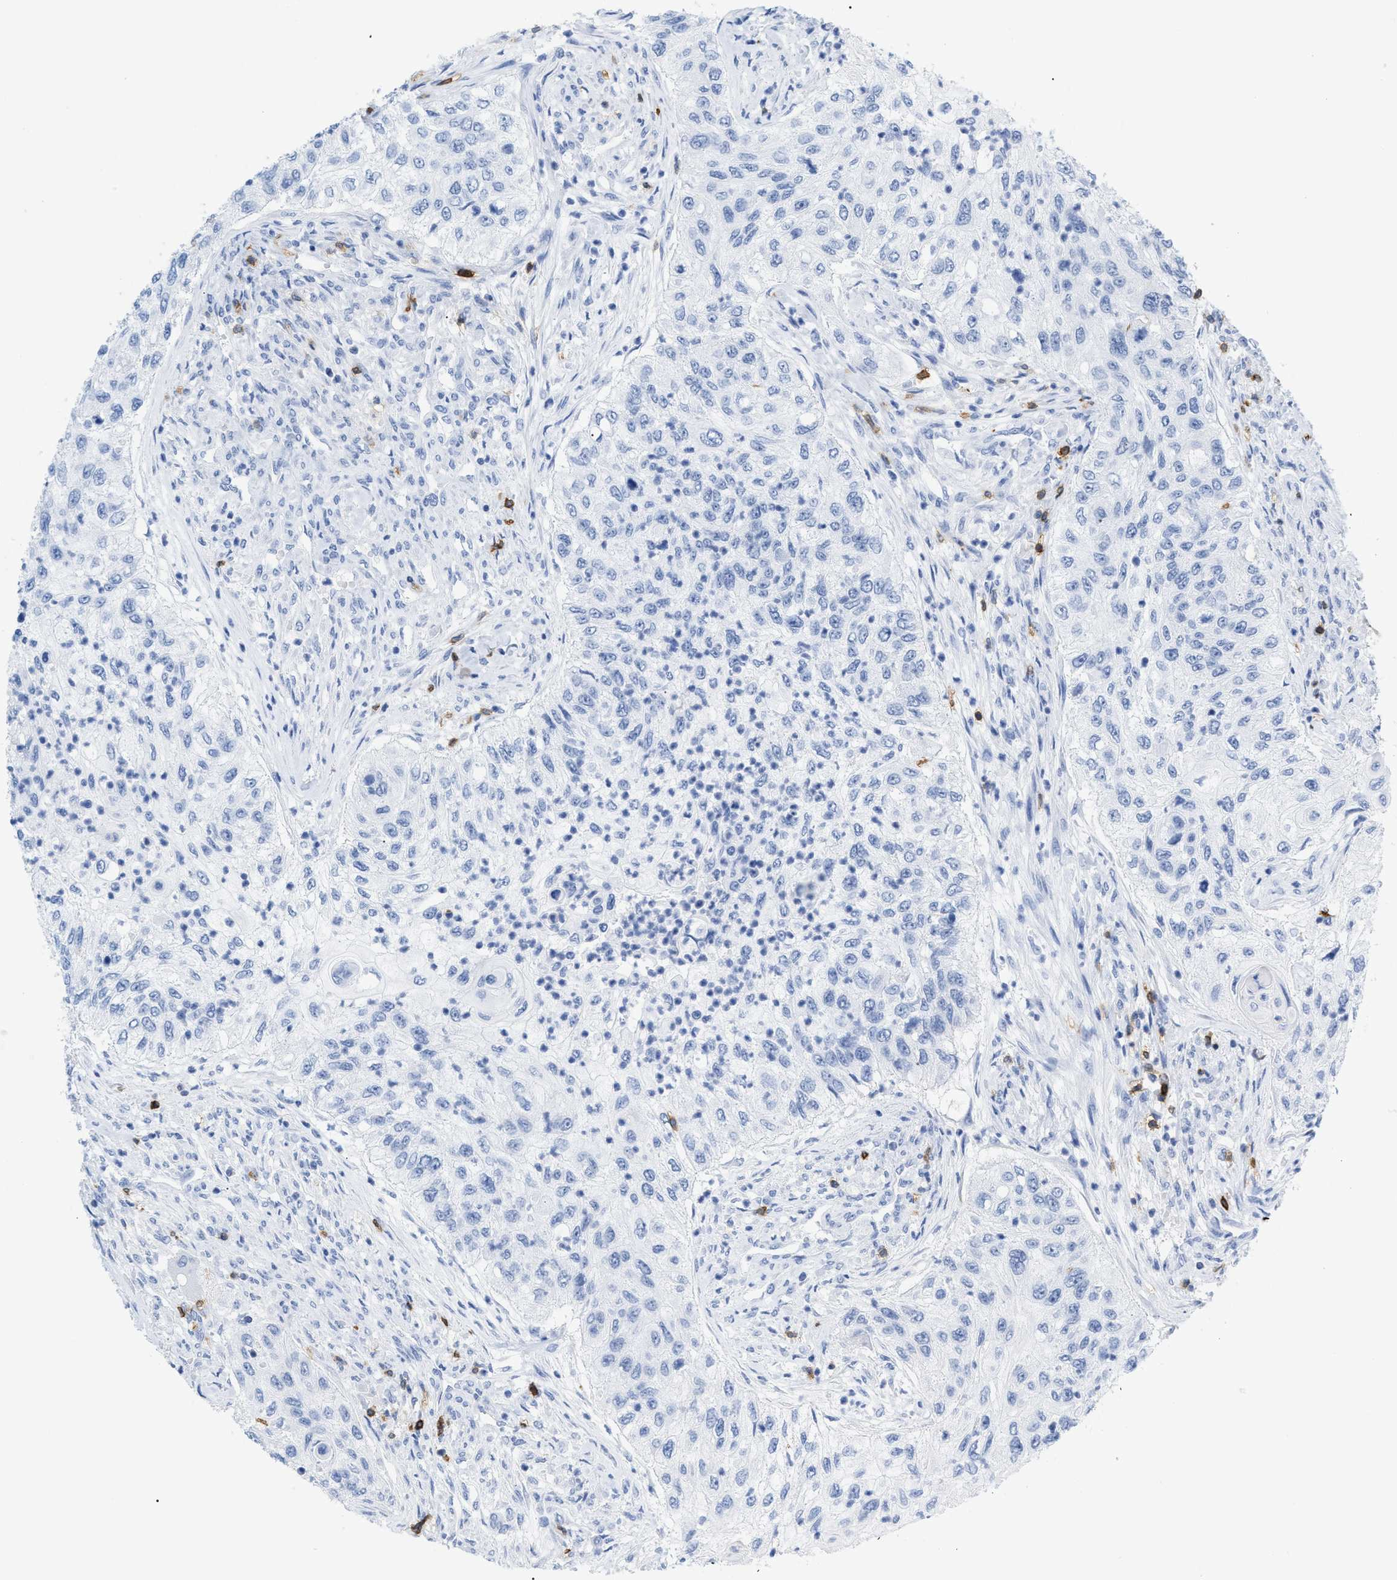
{"staining": {"intensity": "negative", "quantity": "none", "location": "none"}, "tissue": "urothelial cancer", "cell_type": "Tumor cells", "image_type": "cancer", "snomed": [{"axis": "morphology", "description": "Urothelial carcinoma, High grade"}, {"axis": "topography", "description": "Urinary bladder"}], "caption": "Tumor cells are negative for brown protein staining in urothelial cancer.", "gene": "CD5", "patient": {"sex": "female", "age": 60}}